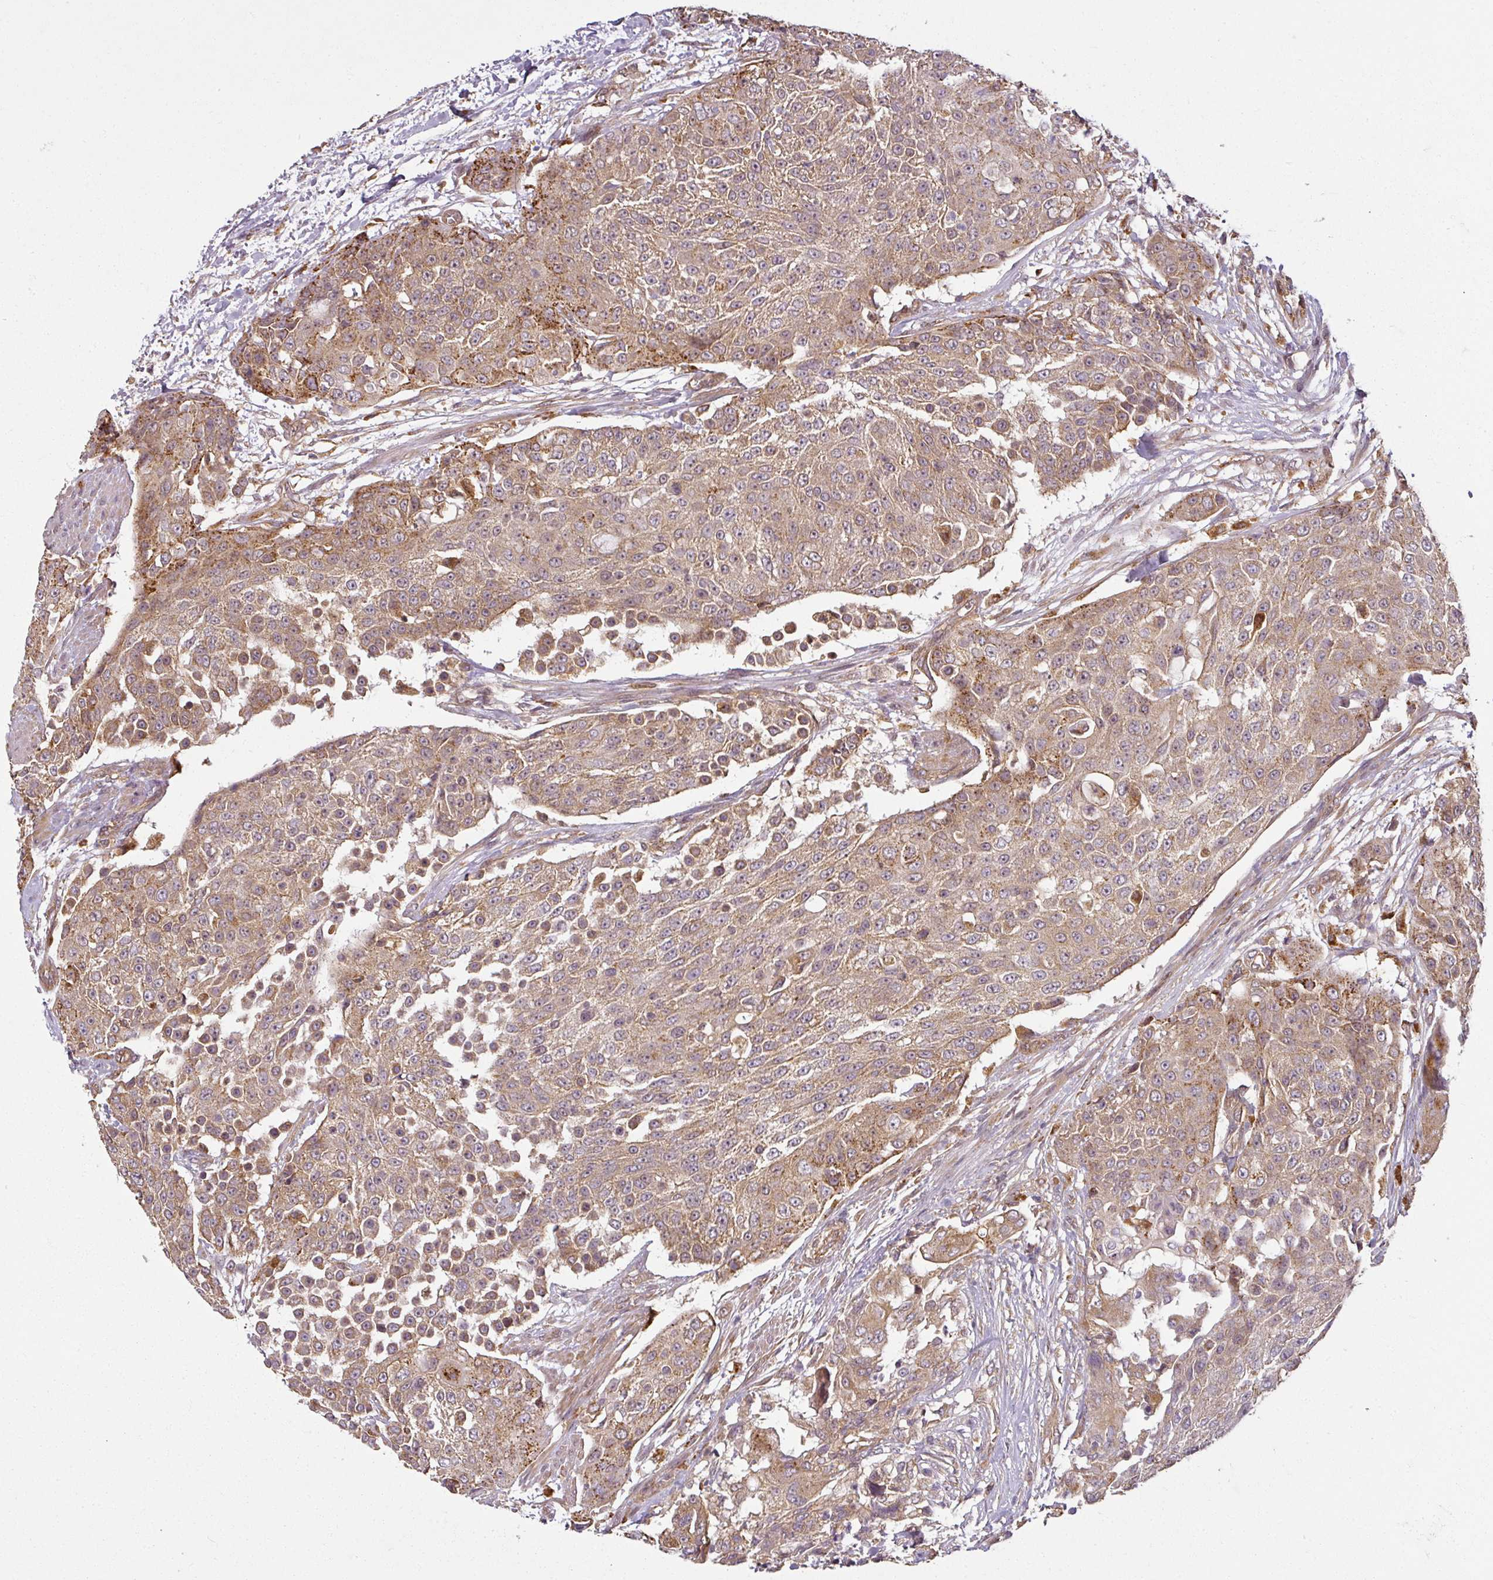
{"staining": {"intensity": "moderate", "quantity": ">75%", "location": "cytoplasmic/membranous"}, "tissue": "urothelial cancer", "cell_type": "Tumor cells", "image_type": "cancer", "snomed": [{"axis": "morphology", "description": "Urothelial carcinoma, High grade"}, {"axis": "topography", "description": "Urinary bladder"}], "caption": "Protein staining of high-grade urothelial carcinoma tissue reveals moderate cytoplasmic/membranous positivity in about >75% of tumor cells.", "gene": "DIMT1", "patient": {"sex": "female", "age": 63}}